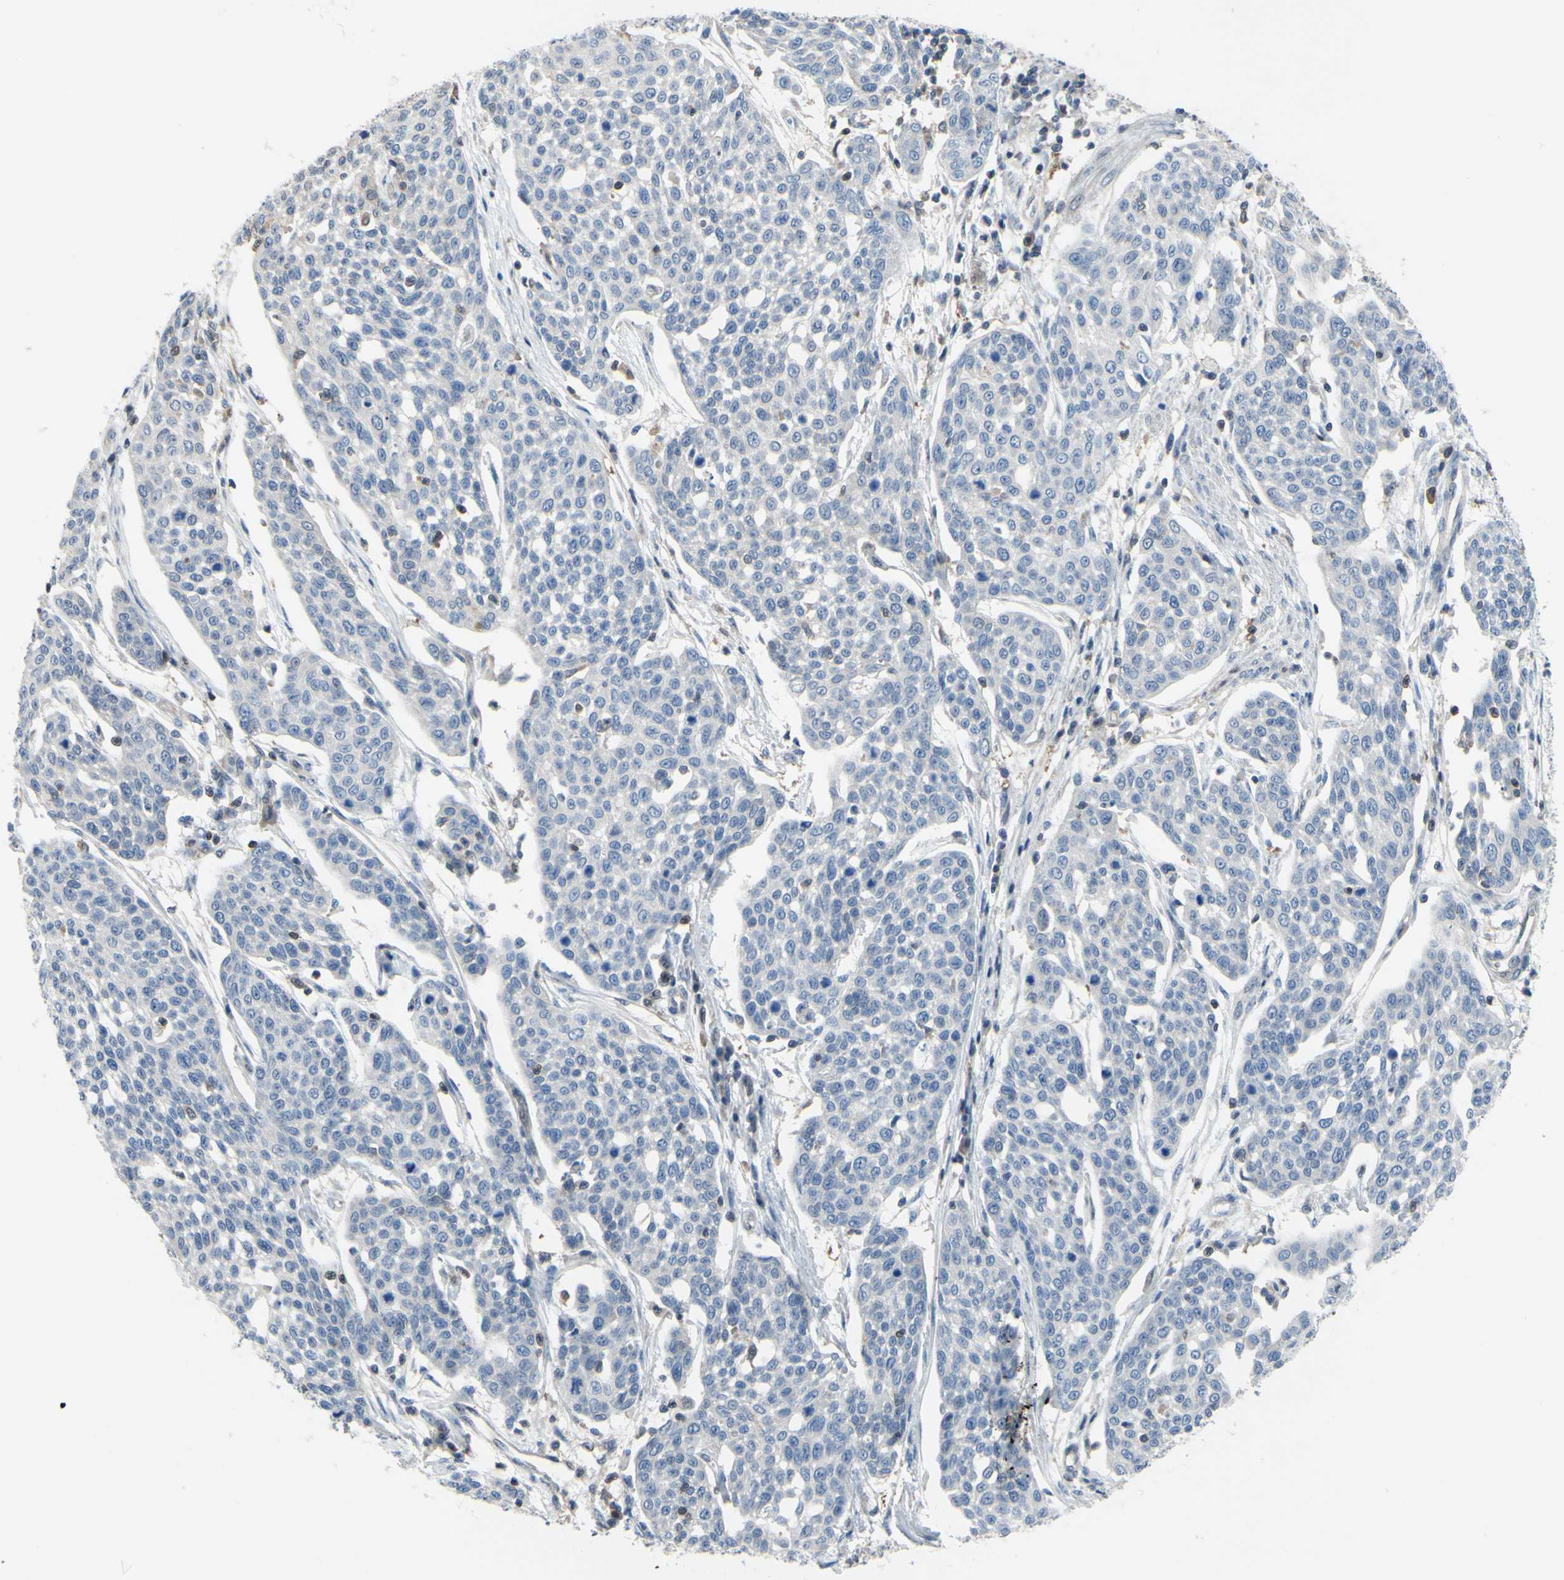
{"staining": {"intensity": "negative", "quantity": "none", "location": "none"}, "tissue": "cervical cancer", "cell_type": "Tumor cells", "image_type": "cancer", "snomed": [{"axis": "morphology", "description": "Squamous cell carcinoma, NOS"}, {"axis": "topography", "description": "Cervix"}], "caption": "Tumor cells show no significant expression in cervical cancer.", "gene": "UPK3B", "patient": {"sex": "female", "age": 34}}